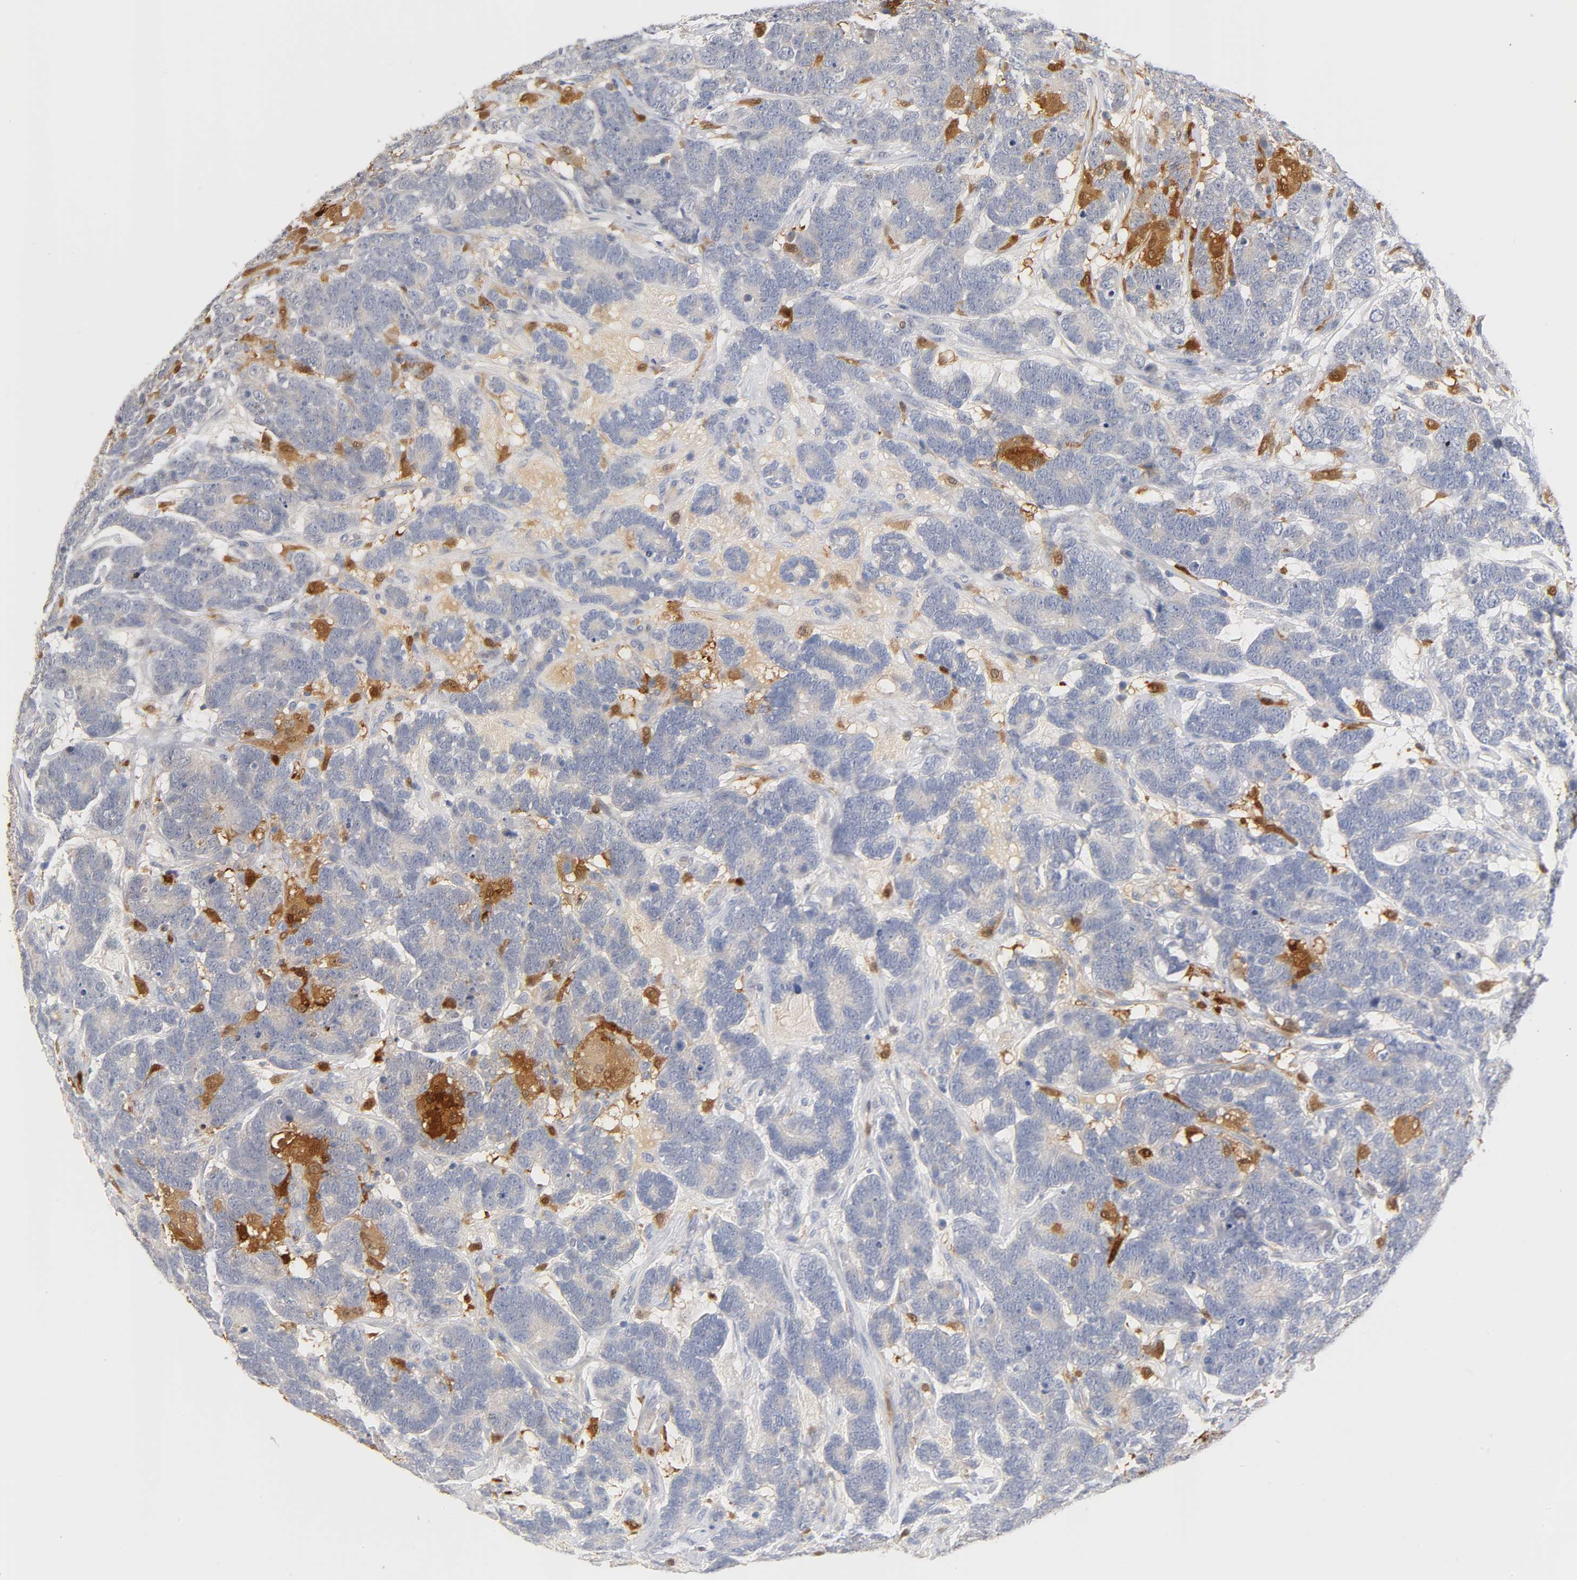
{"staining": {"intensity": "negative", "quantity": "none", "location": "none"}, "tissue": "testis cancer", "cell_type": "Tumor cells", "image_type": "cancer", "snomed": [{"axis": "morphology", "description": "Carcinoma, Embryonal, NOS"}, {"axis": "topography", "description": "Testis"}], "caption": "DAB (3,3'-diaminobenzidine) immunohistochemical staining of human testis cancer (embryonal carcinoma) reveals no significant staining in tumor cells.", "gene": "IL18", "patient": {"sex": "male", "age": 26}}